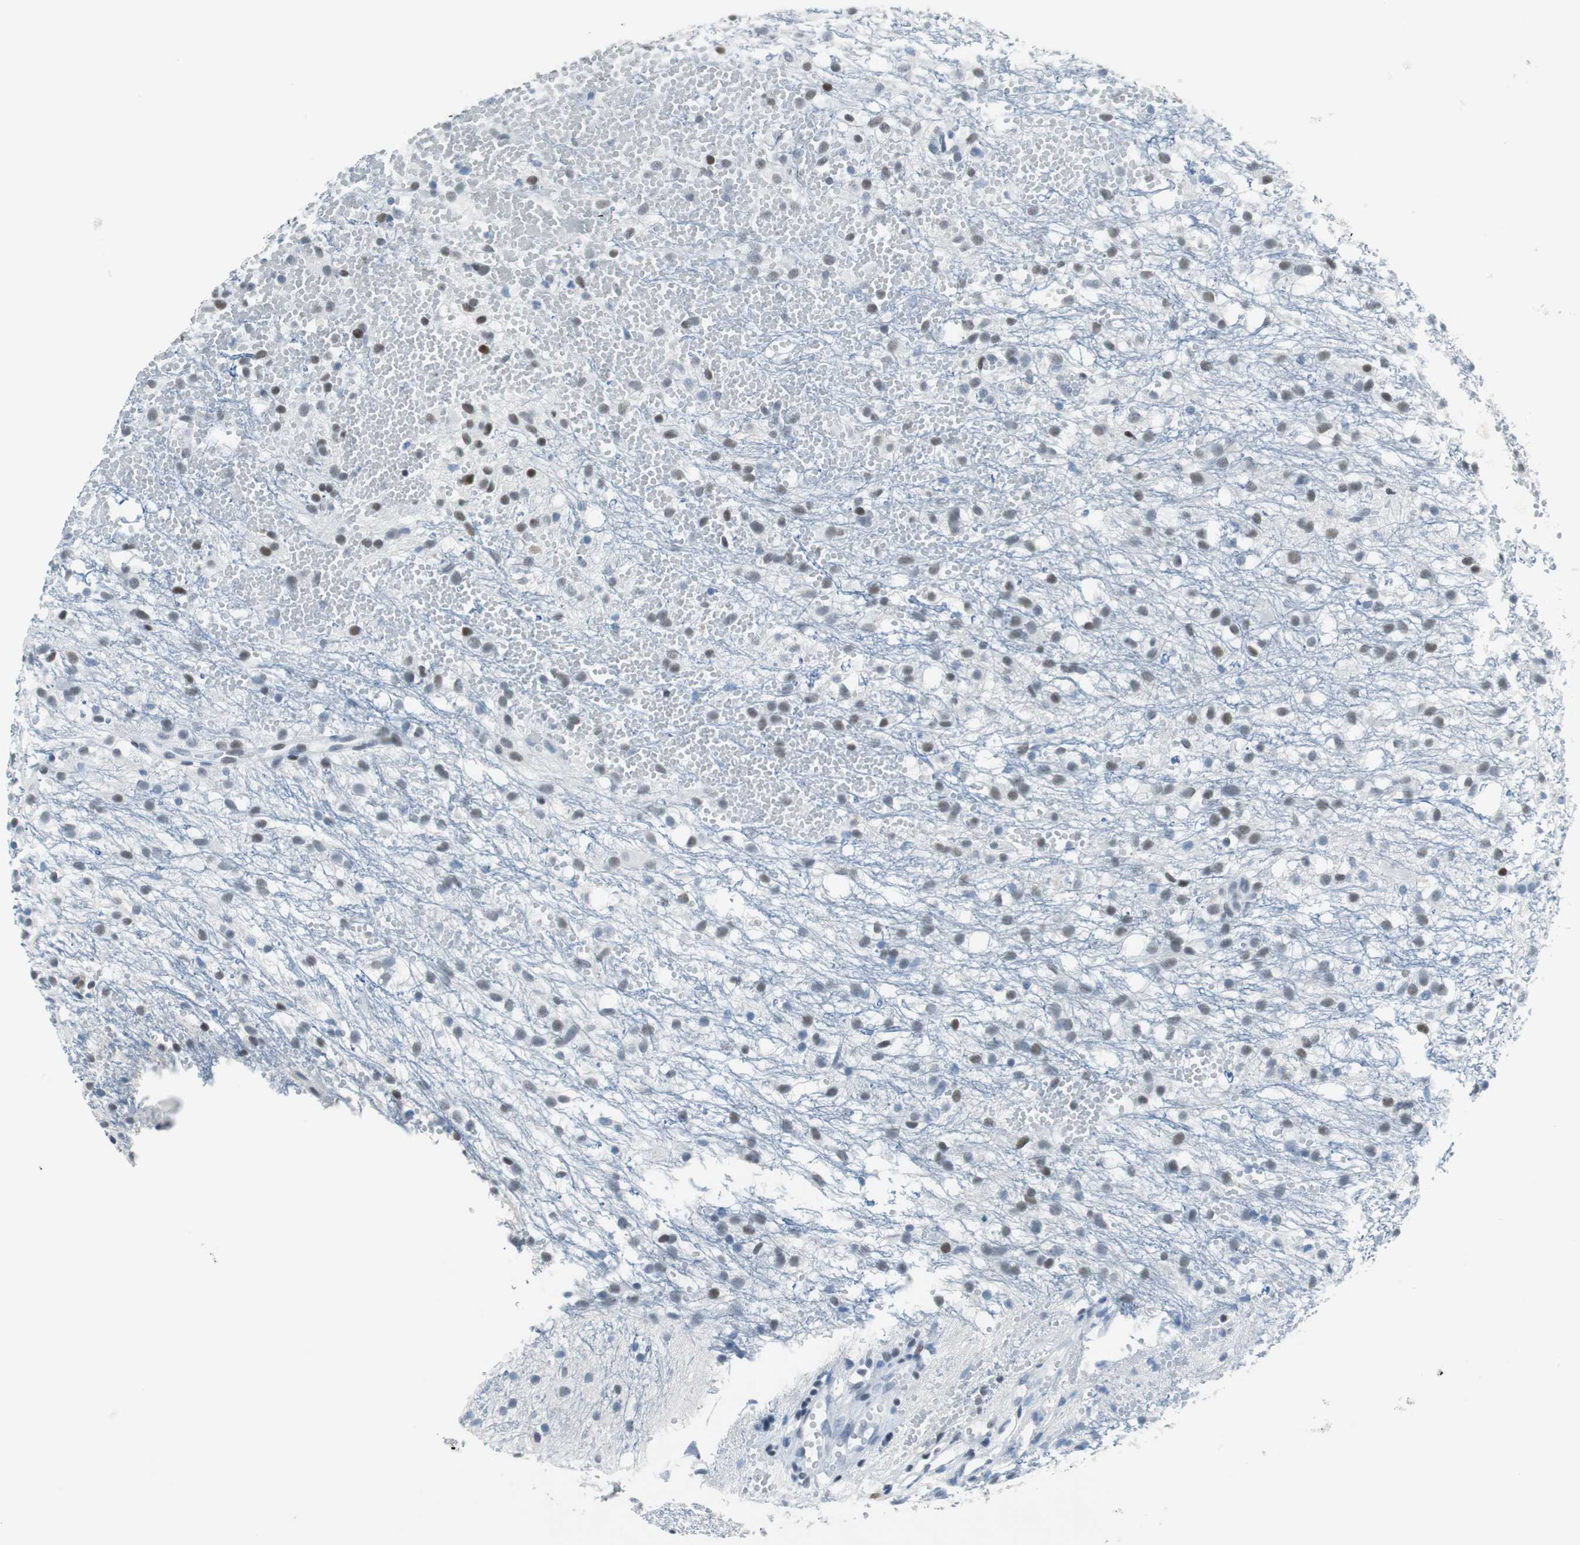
{"staining": {"intensity": "moderate", "quantity": "<25%", "location": "nuclear"}, "tissue": "glioma", "cell_type": "Tumor cells", "image_type": "cancer", "snomed": [{"axis": "morphology", "description": "Glioma, malignant, High grade"}, {"axis": "topography", "description": "Brain"}], "caption": "Immunohistochemistry of malignant glioma (high-grade) shows low levels of moderate nuclear positivity in about <25% of tumor cells.", "gene": "HDAC3", "patient": {"sex": "female", "age": 59}}